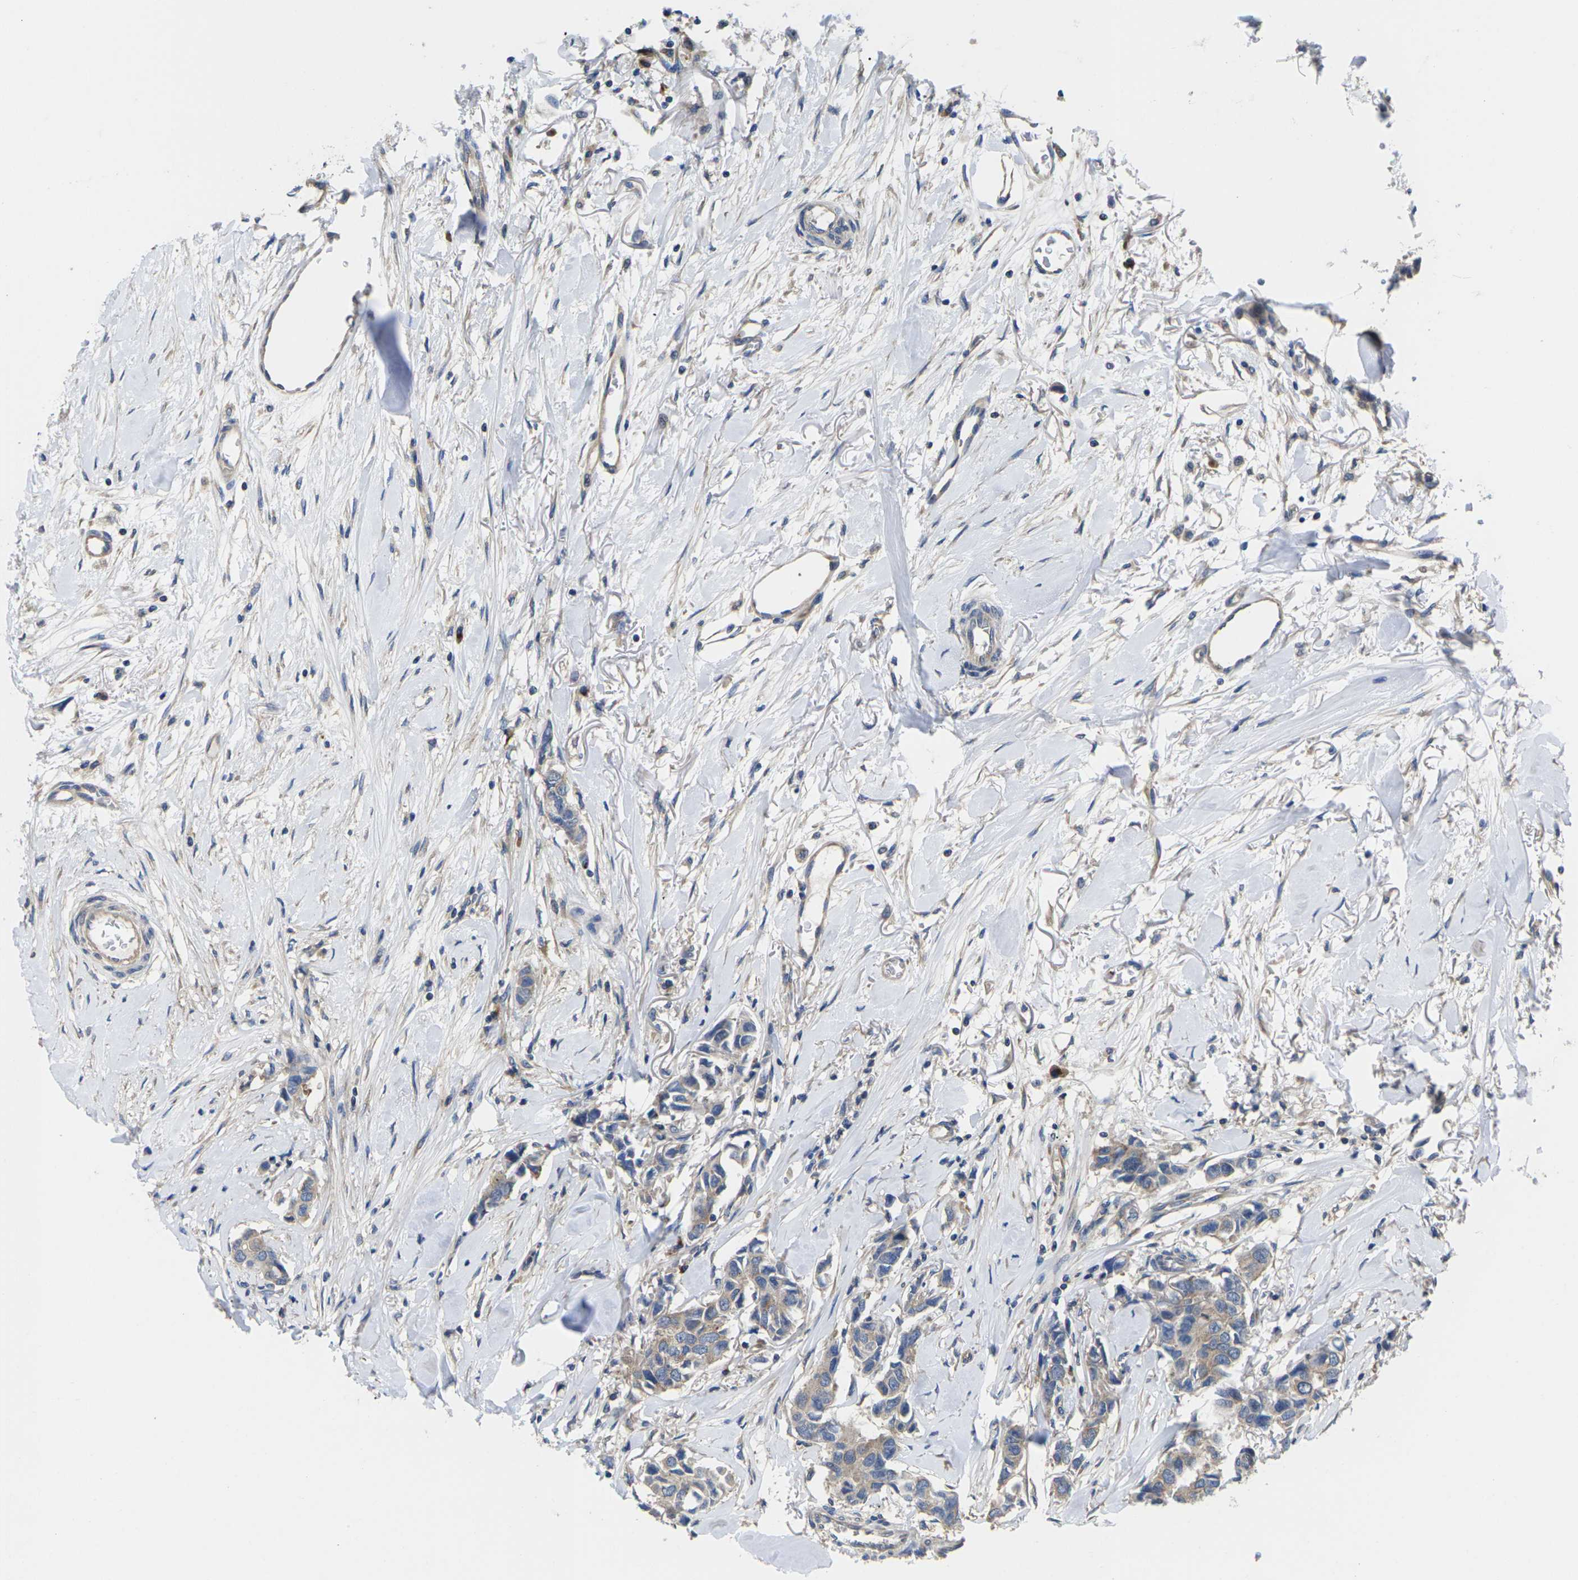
{"staining": {"intensity": "weak", "quantity": ">75%", "location": "cytoplasmic/membranous"}, "tissue": "breast cancer", "cell_type": "Tumor cells", "image_type": "cancer", "snomed": [{"axis": "morphology", "description": "Duct carcinoma"}, {"axis": "topography", "description": "Breast"}], "caption": "Approximately >75% of tumor cells in breast cancer (infiltrating ductal carcinoma) exhibit weak cytoplasmic/membranous protein positivity as visualized by brown immunohistochemical staining.", "gene": "TMCC2", "patient": {"sex": "female", "age": 80}}